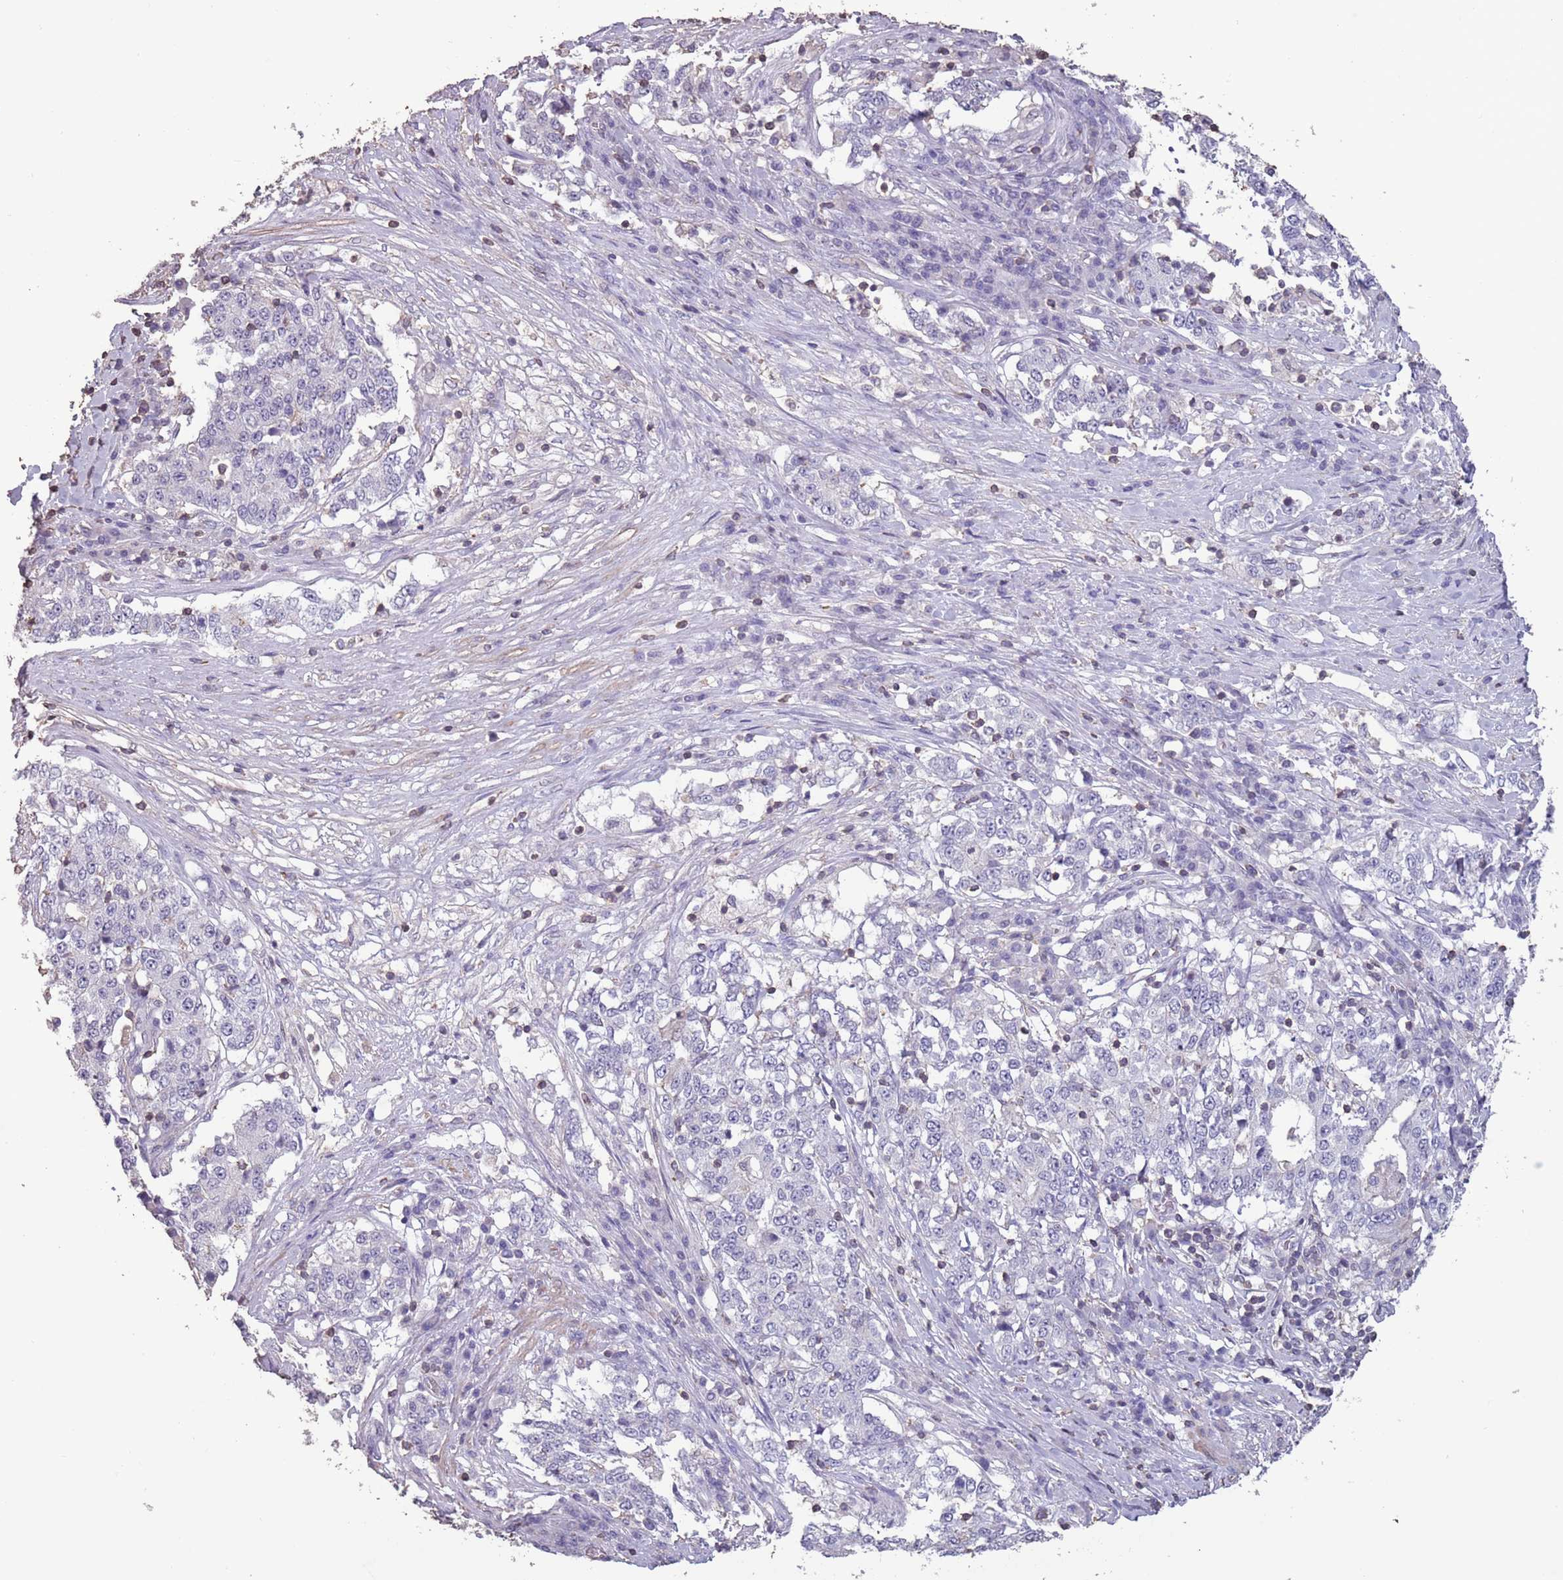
{"staining": {"intensity": "negative", "quantity": "none", "location": "none"}, "tissue": "stomach cancer", "cell_type": "Tumor cells", "image_type": "cancer", "snomed": [{"axis": "morphology", "description": "Adenocarcinoma, NOS"}, {"axis": "topography", "description": "Stomach"}], "caption": "A high-resolution histopathology image shows IHC staining of stomach adenocarcinoma, which shows no significant staining in tumor cells.", "gene": "SUN5", "patient": {"sex": "male", "age": 59}}